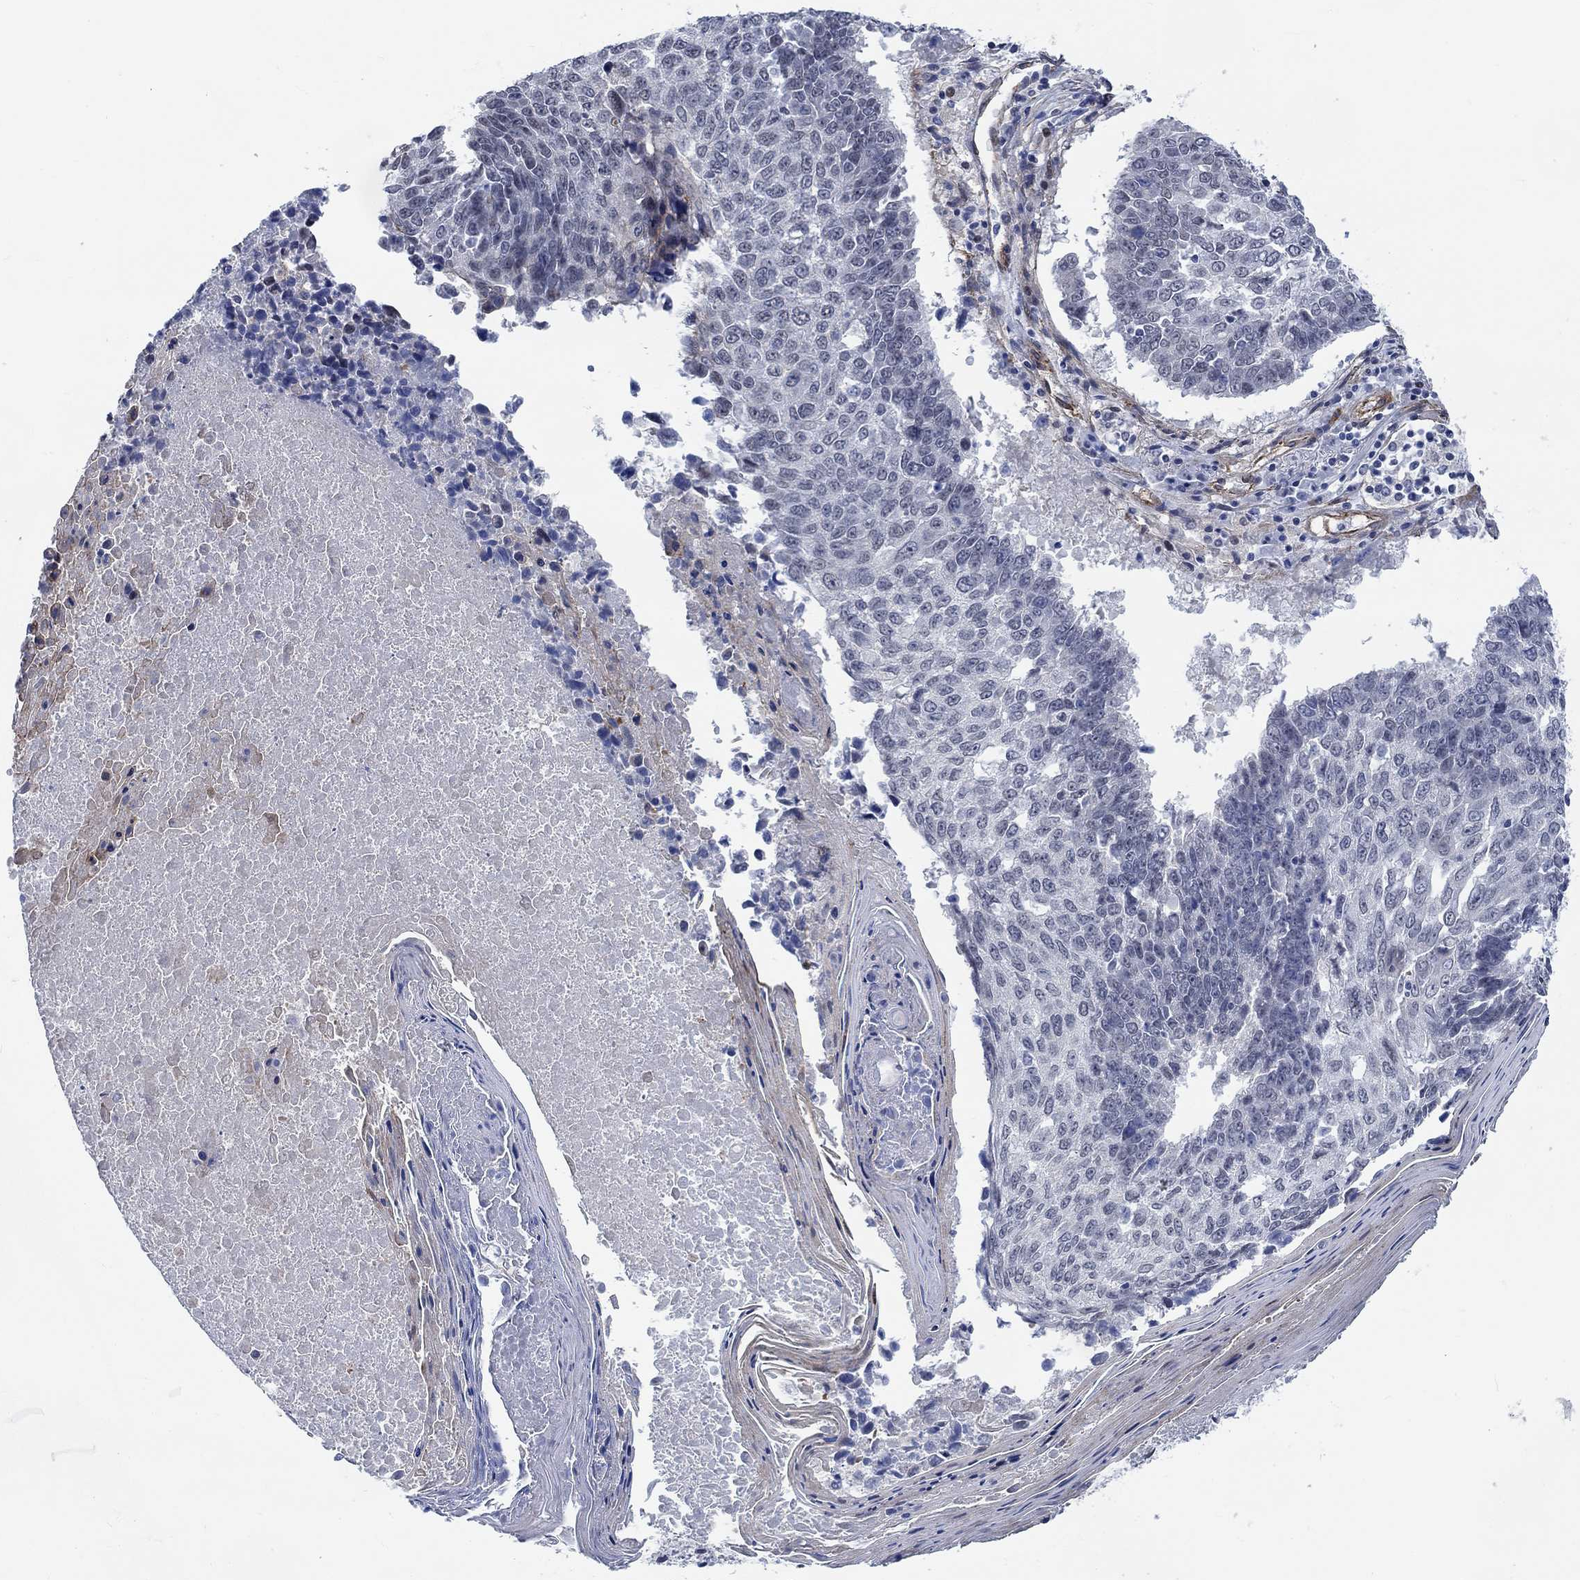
{"staining": {"intensity": "negative", "quantity": "none", "location": "none"}, "tissue": "lung cancer", "cell_type": "Tumor cells", "image_type": "cancer", "snomed": [{"axis": "morphology", "description": "Squamous cell carcinoma, NOS"}, {"axis": "topography", "description": "Lung"}], "caption": "Immunohistochemistry (IHC) image of neoplastic tissue: human lung squamous cell carcinoma stained with DAB (3,3'-diaminobenzidine) shows no significant protein positivity in tumor cells.", "gene": "KCNH8", "patient": {"sex": "male", "age": 73}}